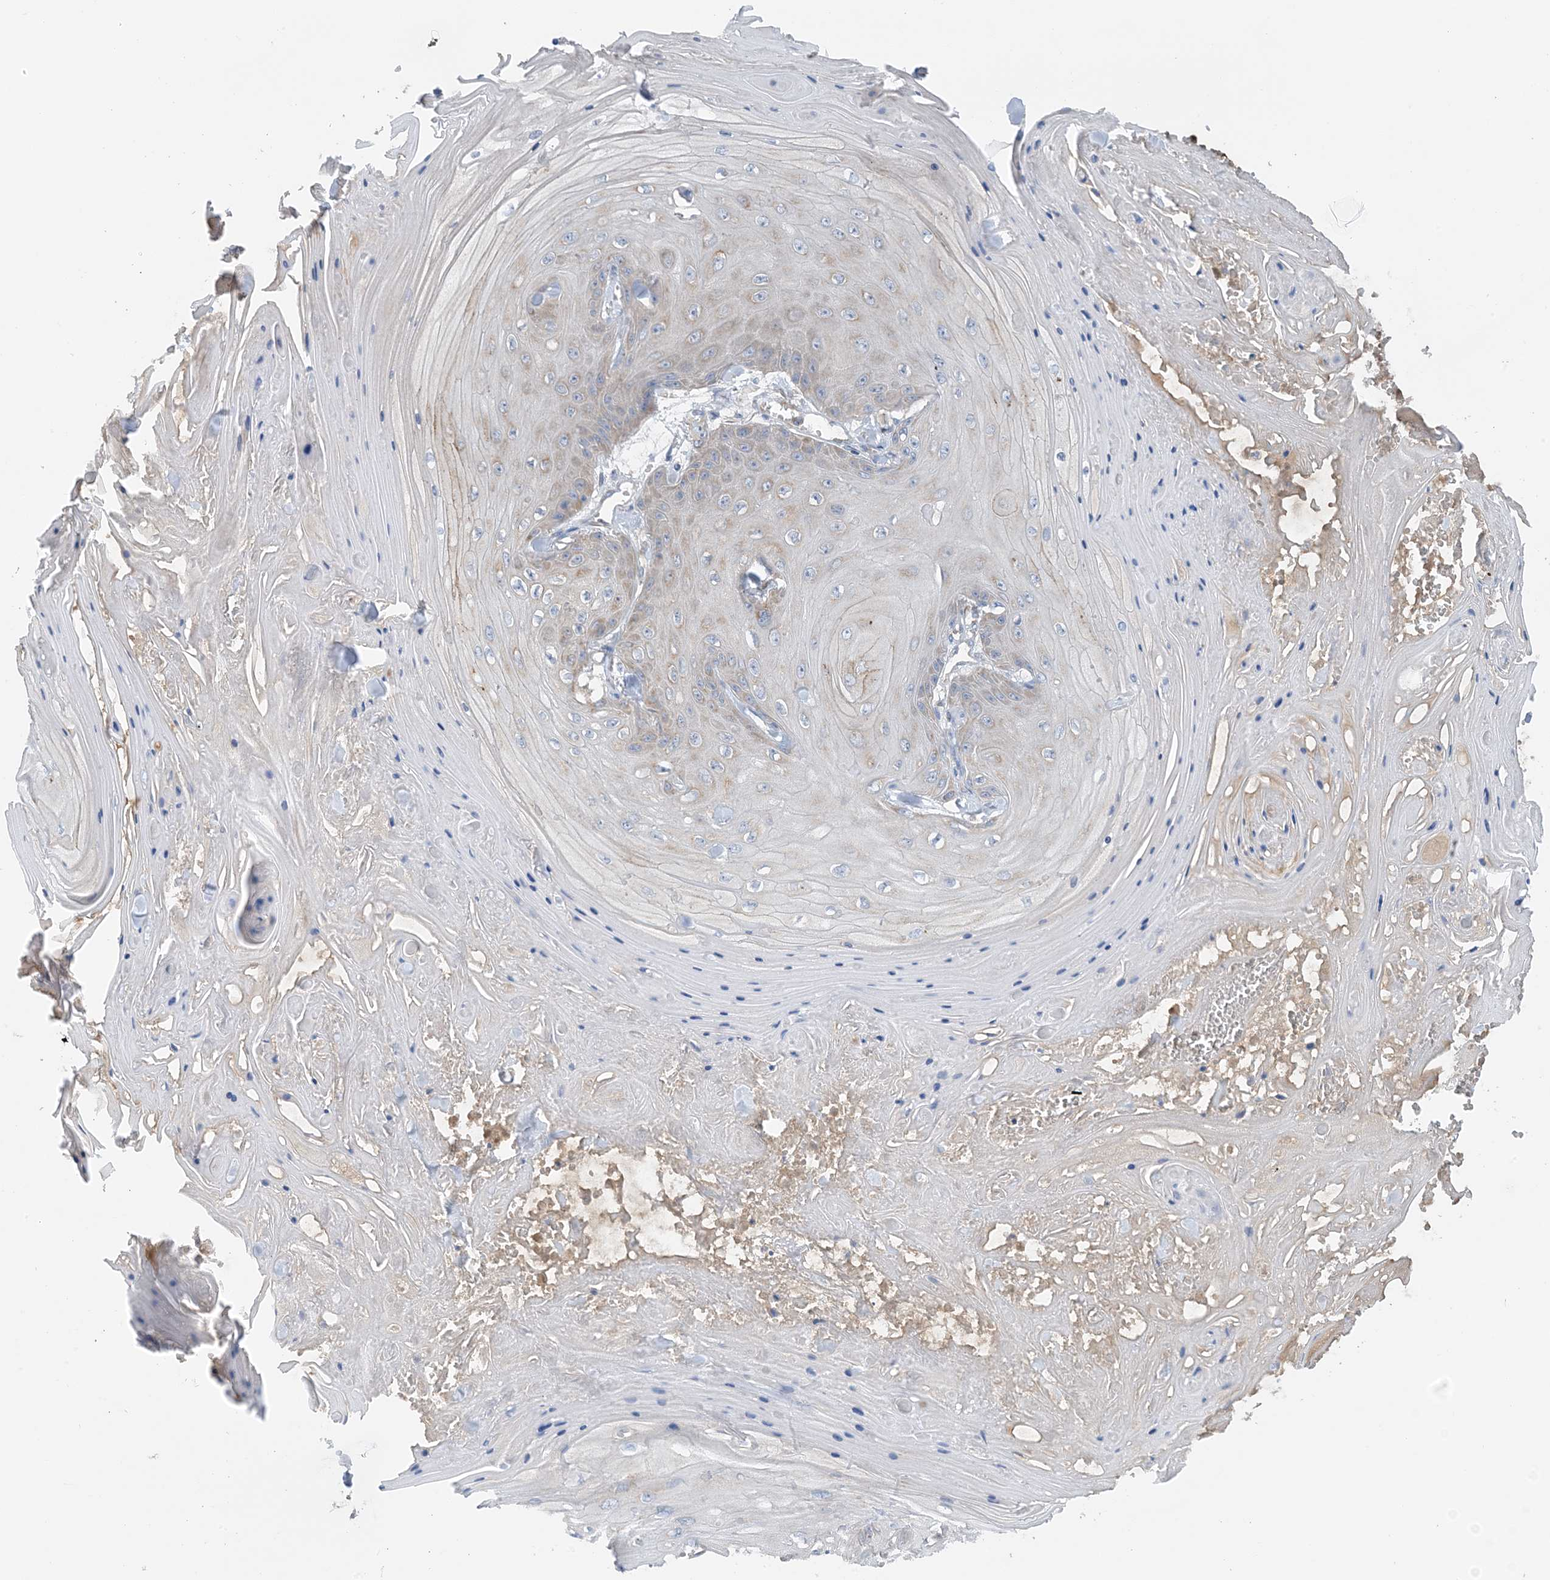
{"staining": {"intensity": "negative", "quantity": "none", "location": "none"}, "tissue": "skin cancer", "cell_type": "Tumor cells", "image_type": "cancer", "snomed": [{"axis": "morphology", "description": "Squamous cell carcinoma, NOS"}, {"axis": "topography", "description": "Skin"}], "caption": "Tumor cells show no significant positivity in skin cancer. (DAB (3,3'-diaminobenzidine) immunohistochemistry visualized using brightfield microscopy, high magnification).", "gene": "SLC5A11", "patient": {"sex": "male", "age": 74}}